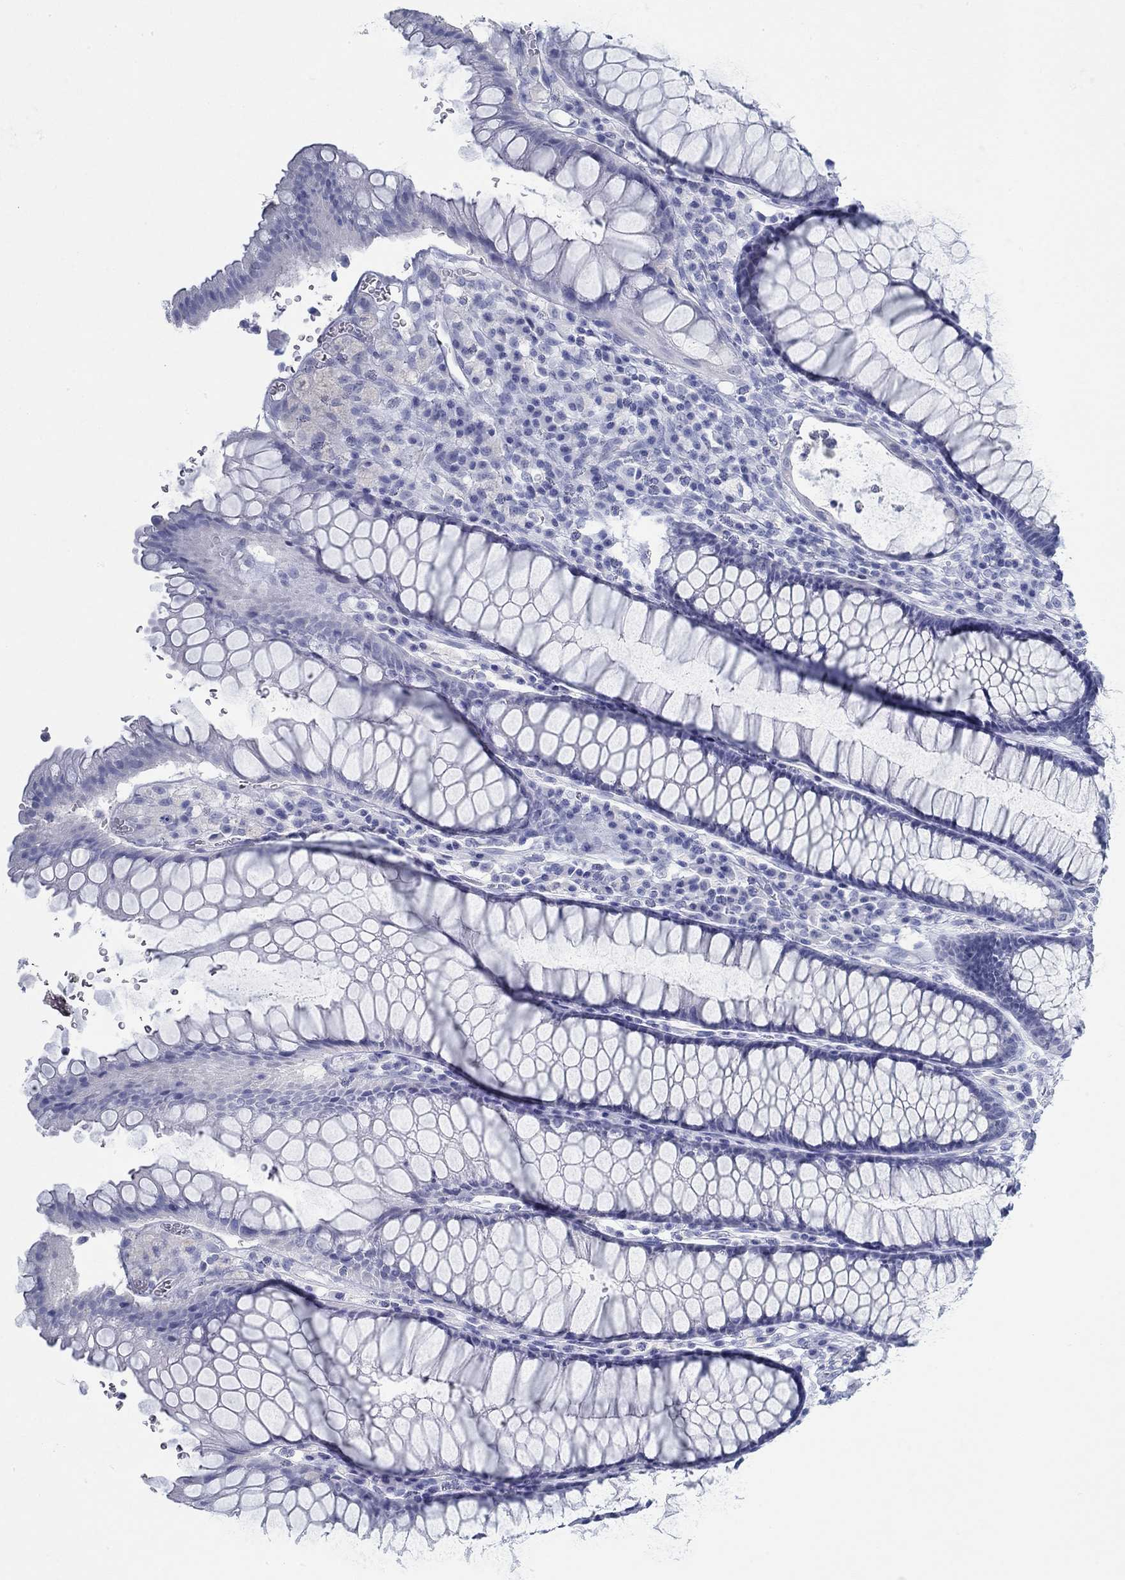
{"staining": {"intensity": "negative", "quantity": "none", "location": "none"}, "tissue": "rectum", "cell_type": "Glandular cells", "image_type": "normal", "snomed": [{"axis": "morphology", "description": "Normal tissue, NOS"}, {"axis": "topography", "description": "Rectum"}], "caption": "Glandular cells show no significant staining in benign rectum. The staining was performed using DAB (3,3'-diaminobenzidine) to visualize the protein expression in brown, while the nuclei were stained in blue with hematoxylin (Magnification: 20x).", "gene": "PAX9", "patient": {"sex": "female", "age": 68}}